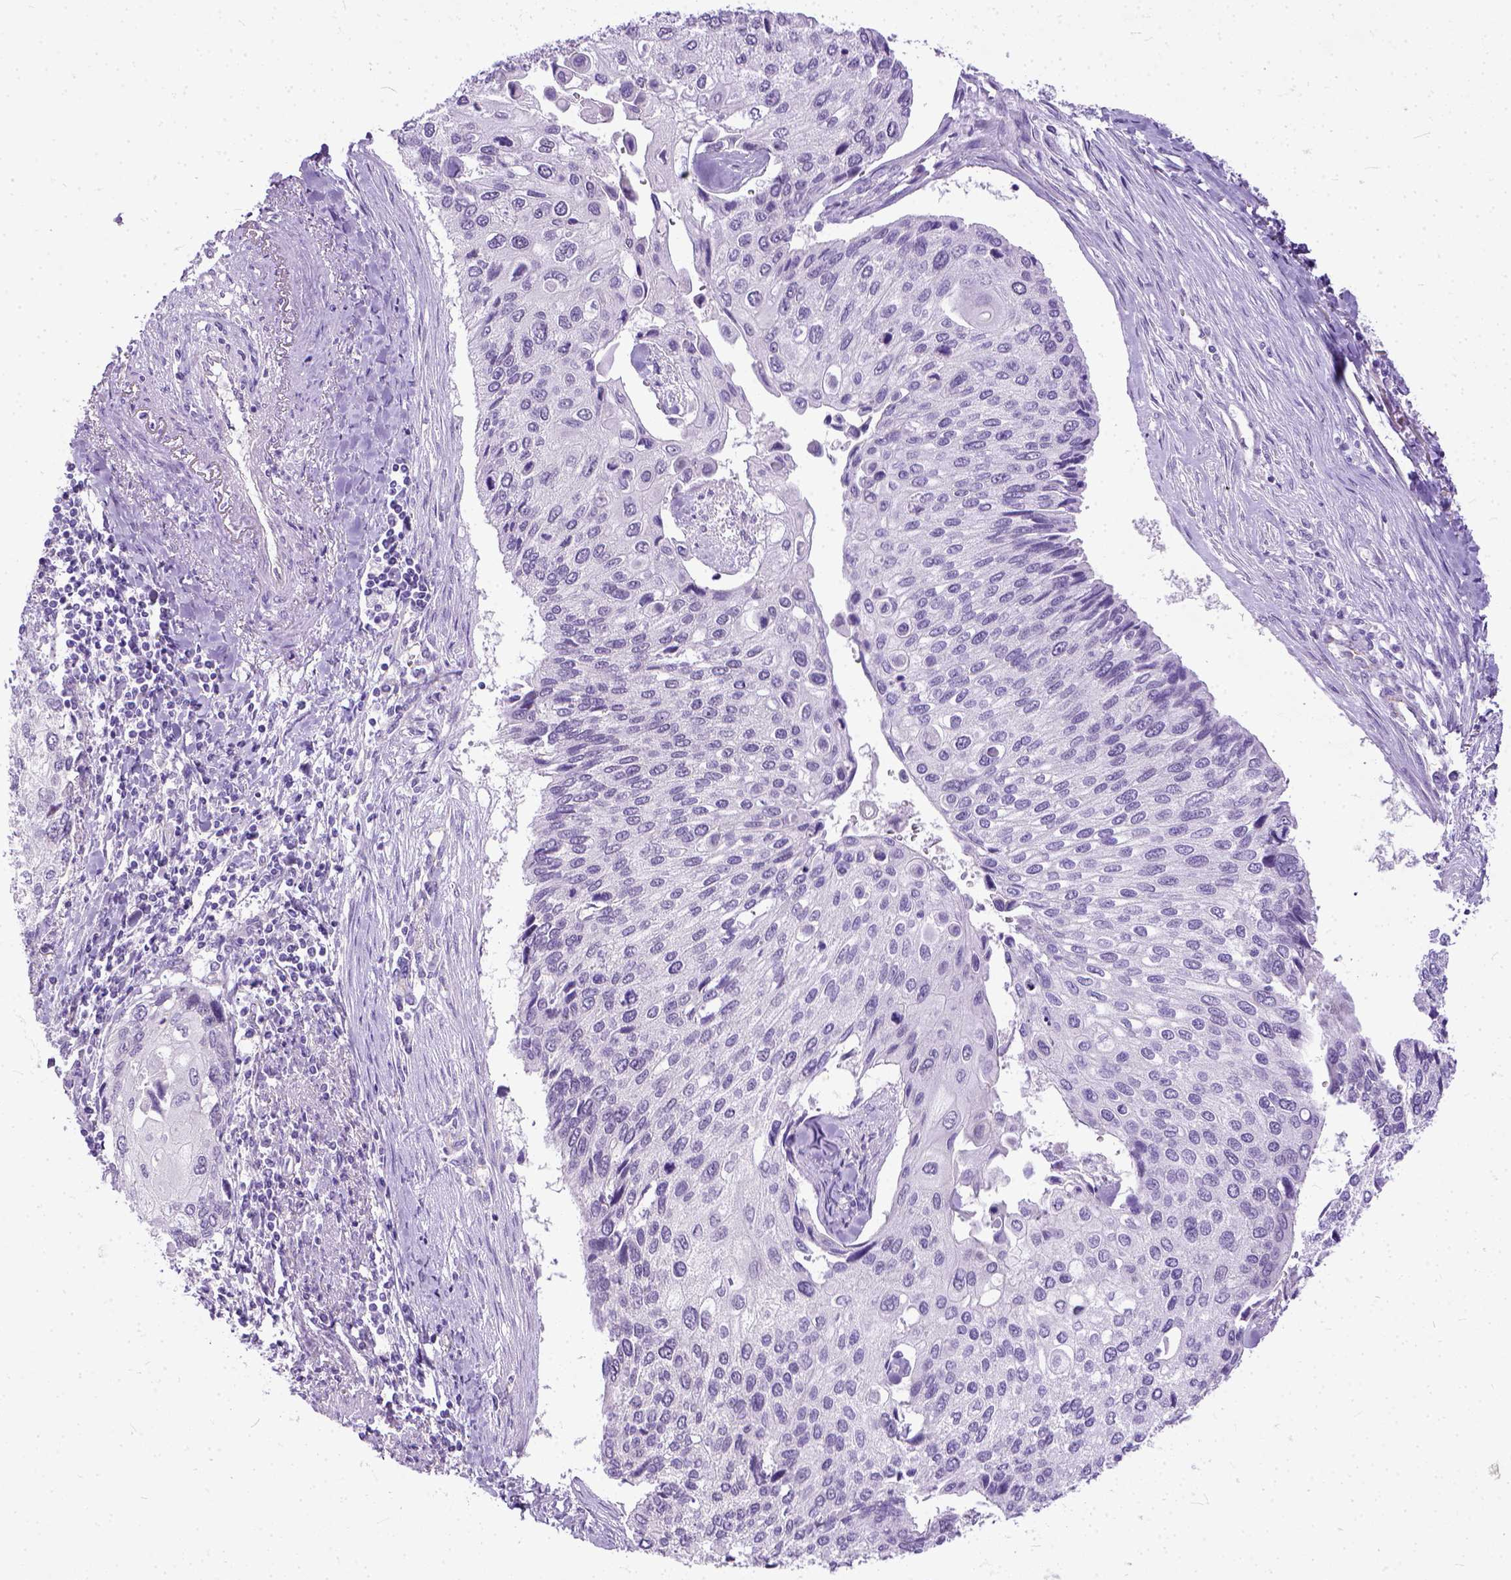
{"staining": {"intensity": "negative", "quantity": "none", "location": "none"}, "tissue": "lung cancer", "cell_type": "Tumor cells", "image_type": "cancer", "snomed": [{"axis": "morphology", "description": "Squamous cell carcinoma, NOS"}, {"axis": "morphology", "description": "Squamous cell carcinoma, metastatic, NOS"}, {"axis": "topography", "description": "Lung"}], "caption": "IHC histopathology image of human squamous cell carcinoma (lung) stained for a protein (brown), which reveals no expression in tumor cells.", "gene": "ADGRF1", "patient": {"sex": "male", "age": 63}}